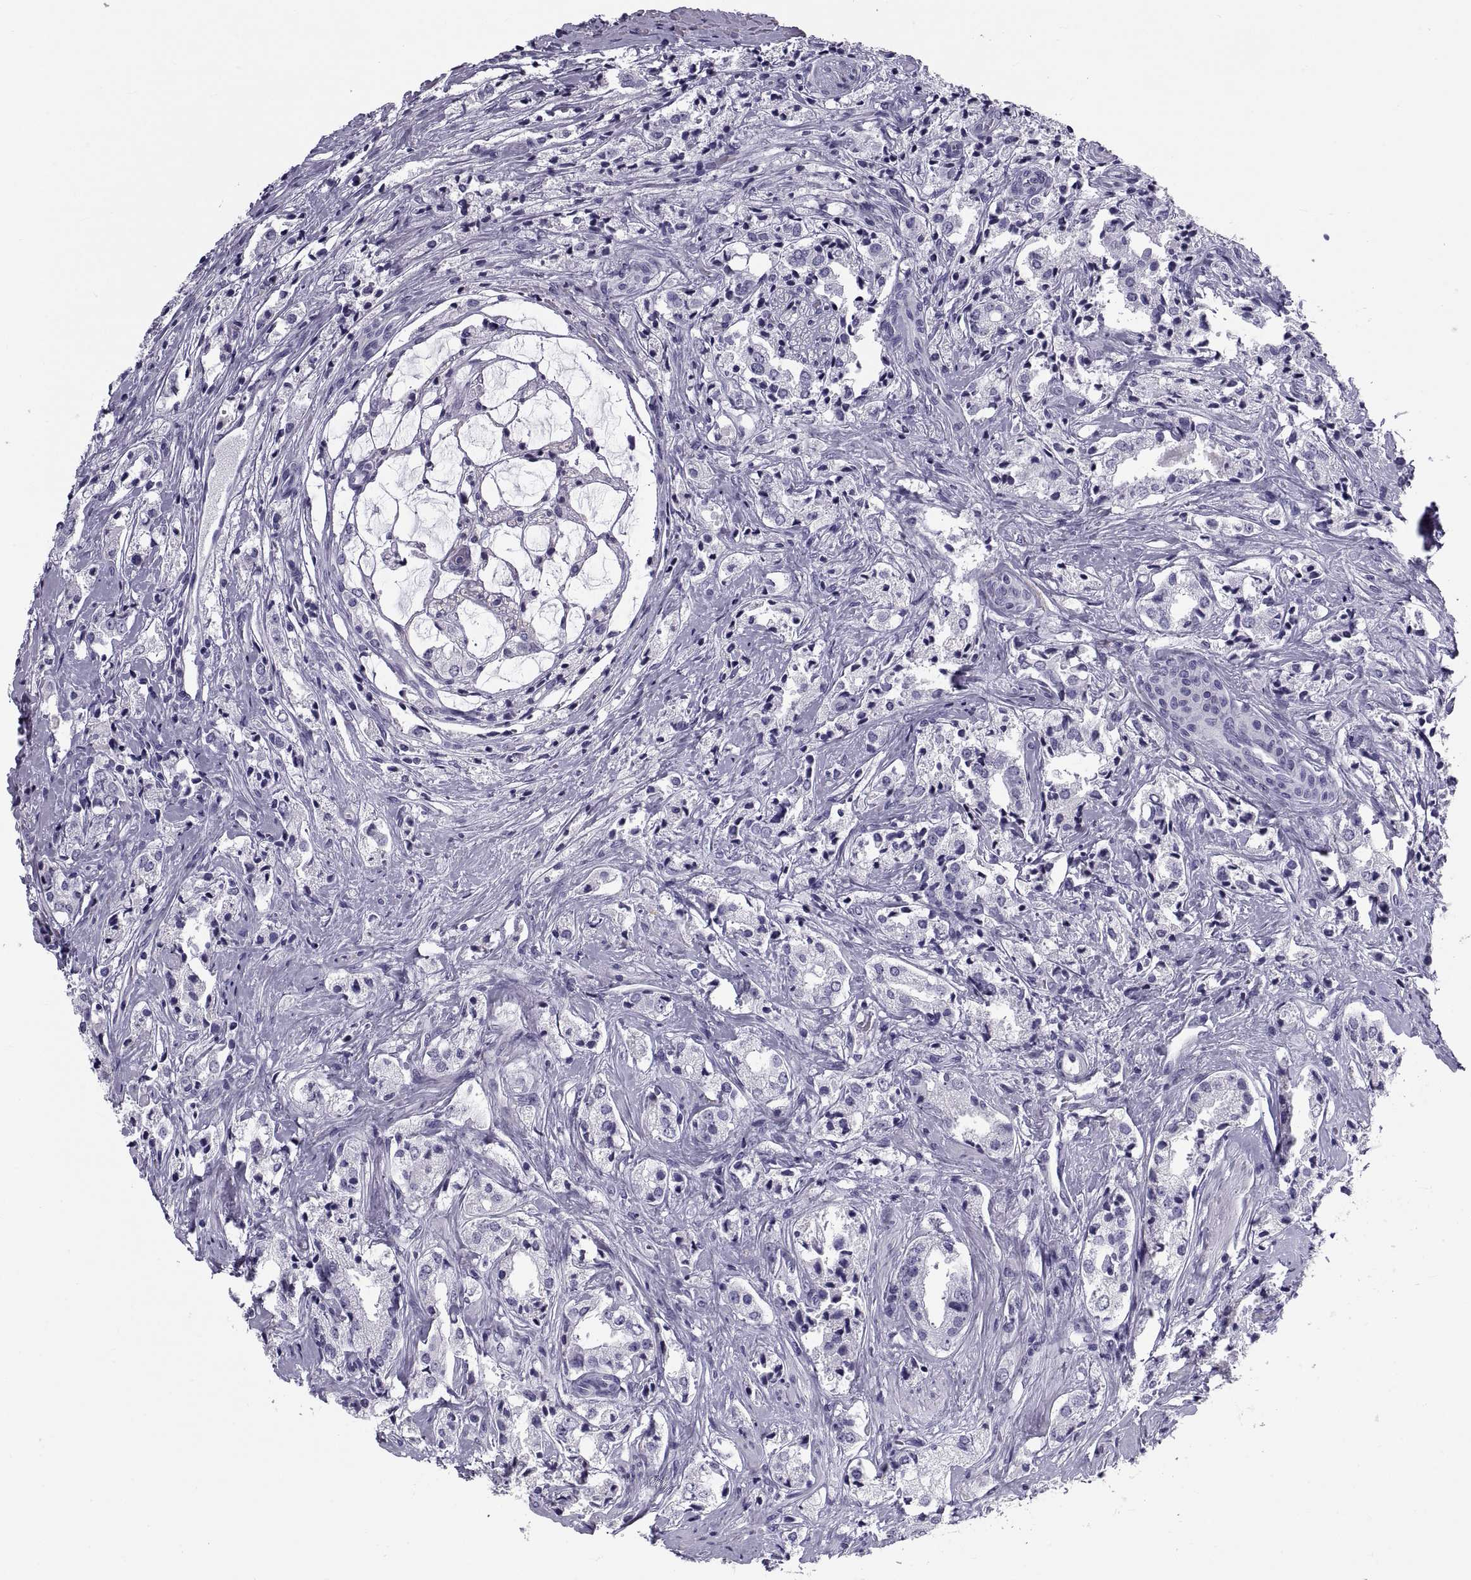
{"staining": {"intensity": "negative", "quantity": "none", "location": "none"}, "tissue": "prostate cancer", "cell_type": "Tumor cells", "image_type": "cancer", "snomed": [{"axis": "morphology", "description": "Adenocarcinoma, NOS"}, {"axis": "topography", "description": "Prostate"}], "caption": "This is an immunohistochemistry micrograph of prostate adenocarcinoma. There is no positivity in tumor cells.", "gene": "DEFB129", "patient": {"sex": "male", "age": 66}}